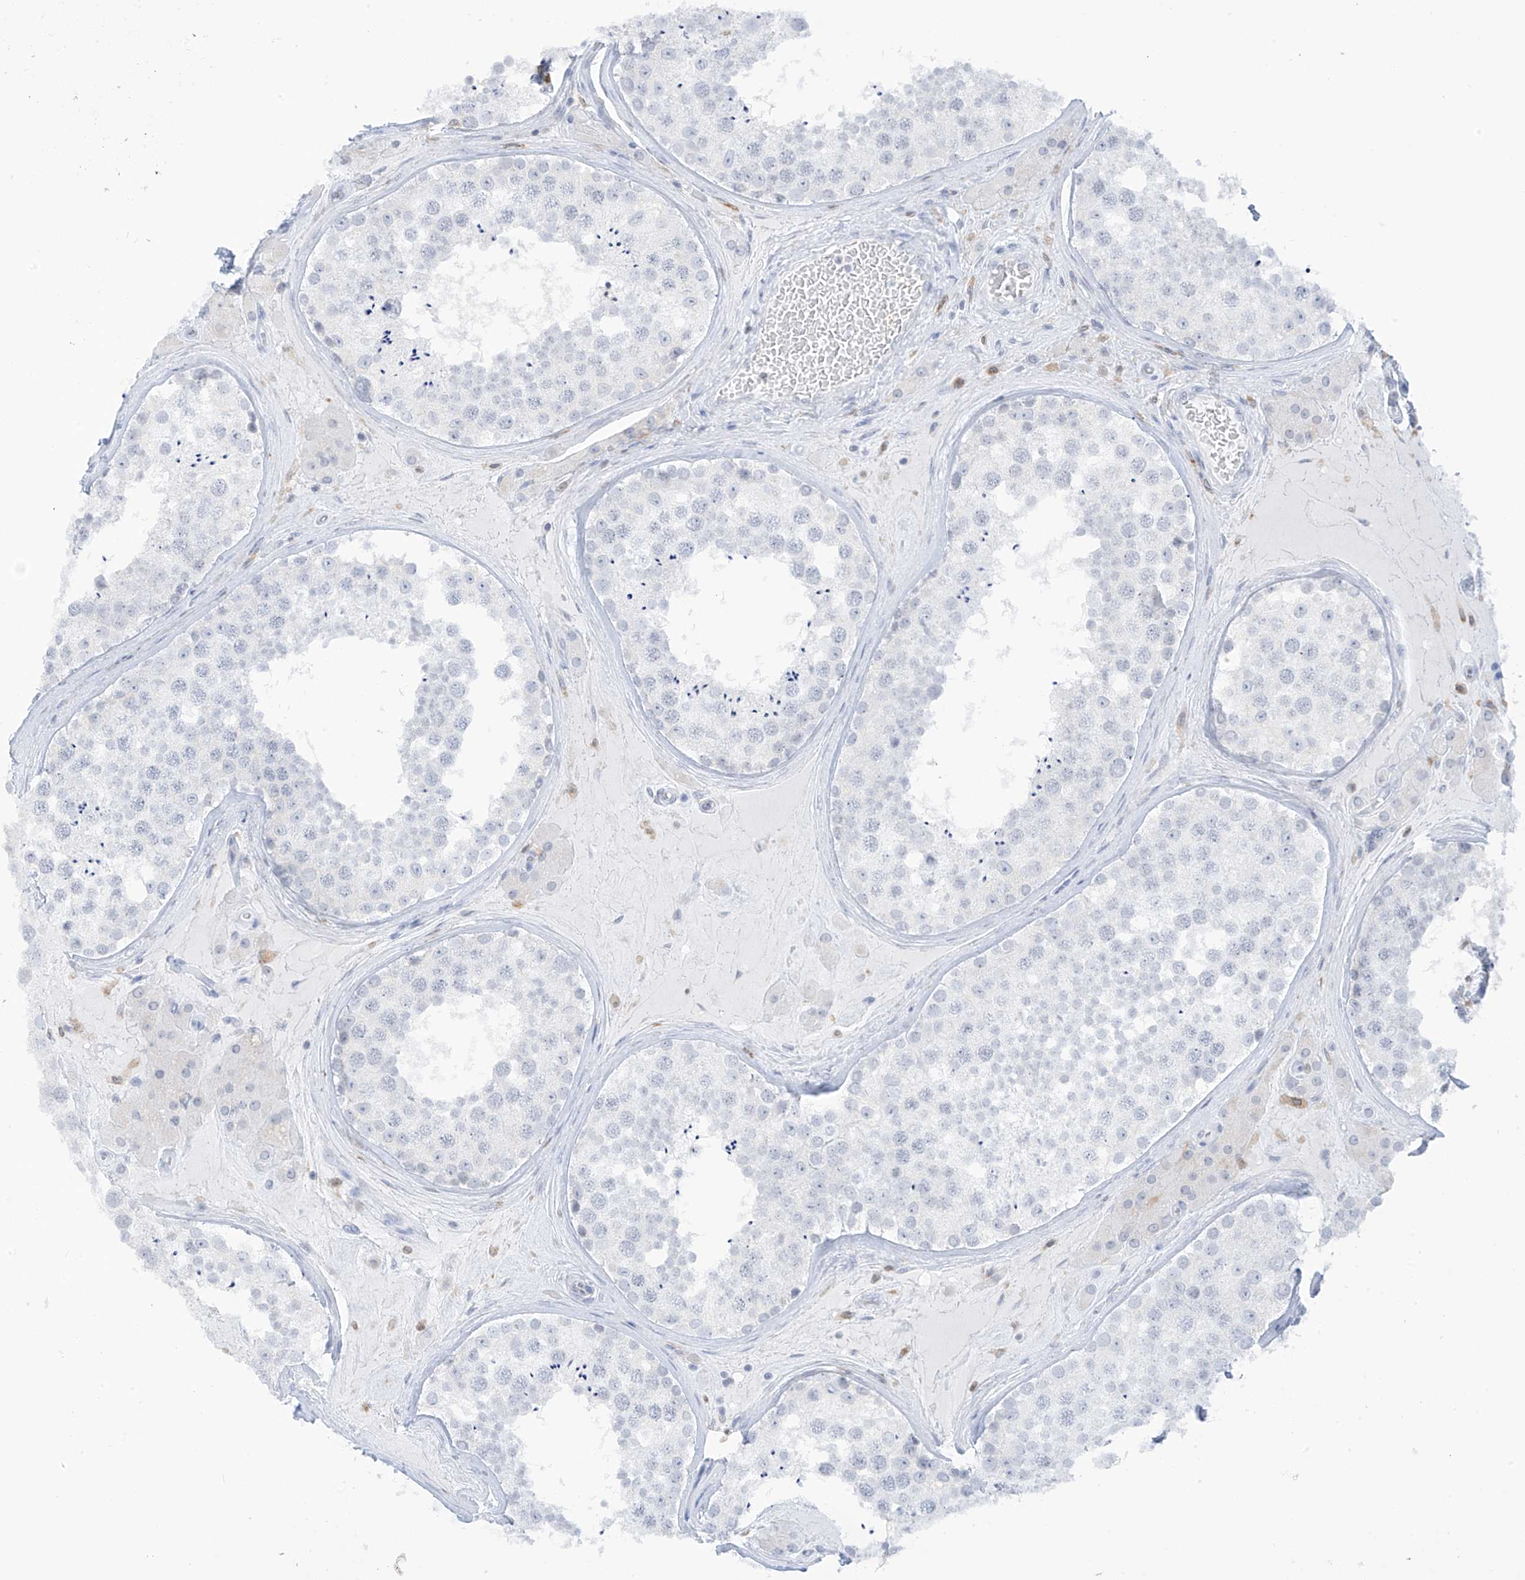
{"staining": {"intensity": "negative", "quantity": "none", "location": "none"}, "tissue": "testis", "cell_type": "Cells in seminiferous ducts", "image_type": "normal", "snomed": [{"axis": "morphology", "description": "Normal tissue, NOS"}, {"axis": "topography", "description": "Testis"}], "caption": "IHC of normal testis shows no staining in cells in seminiferous ducts.", "gene": "TBXAS1", "patient": {"sex": "male", "age": 46}}